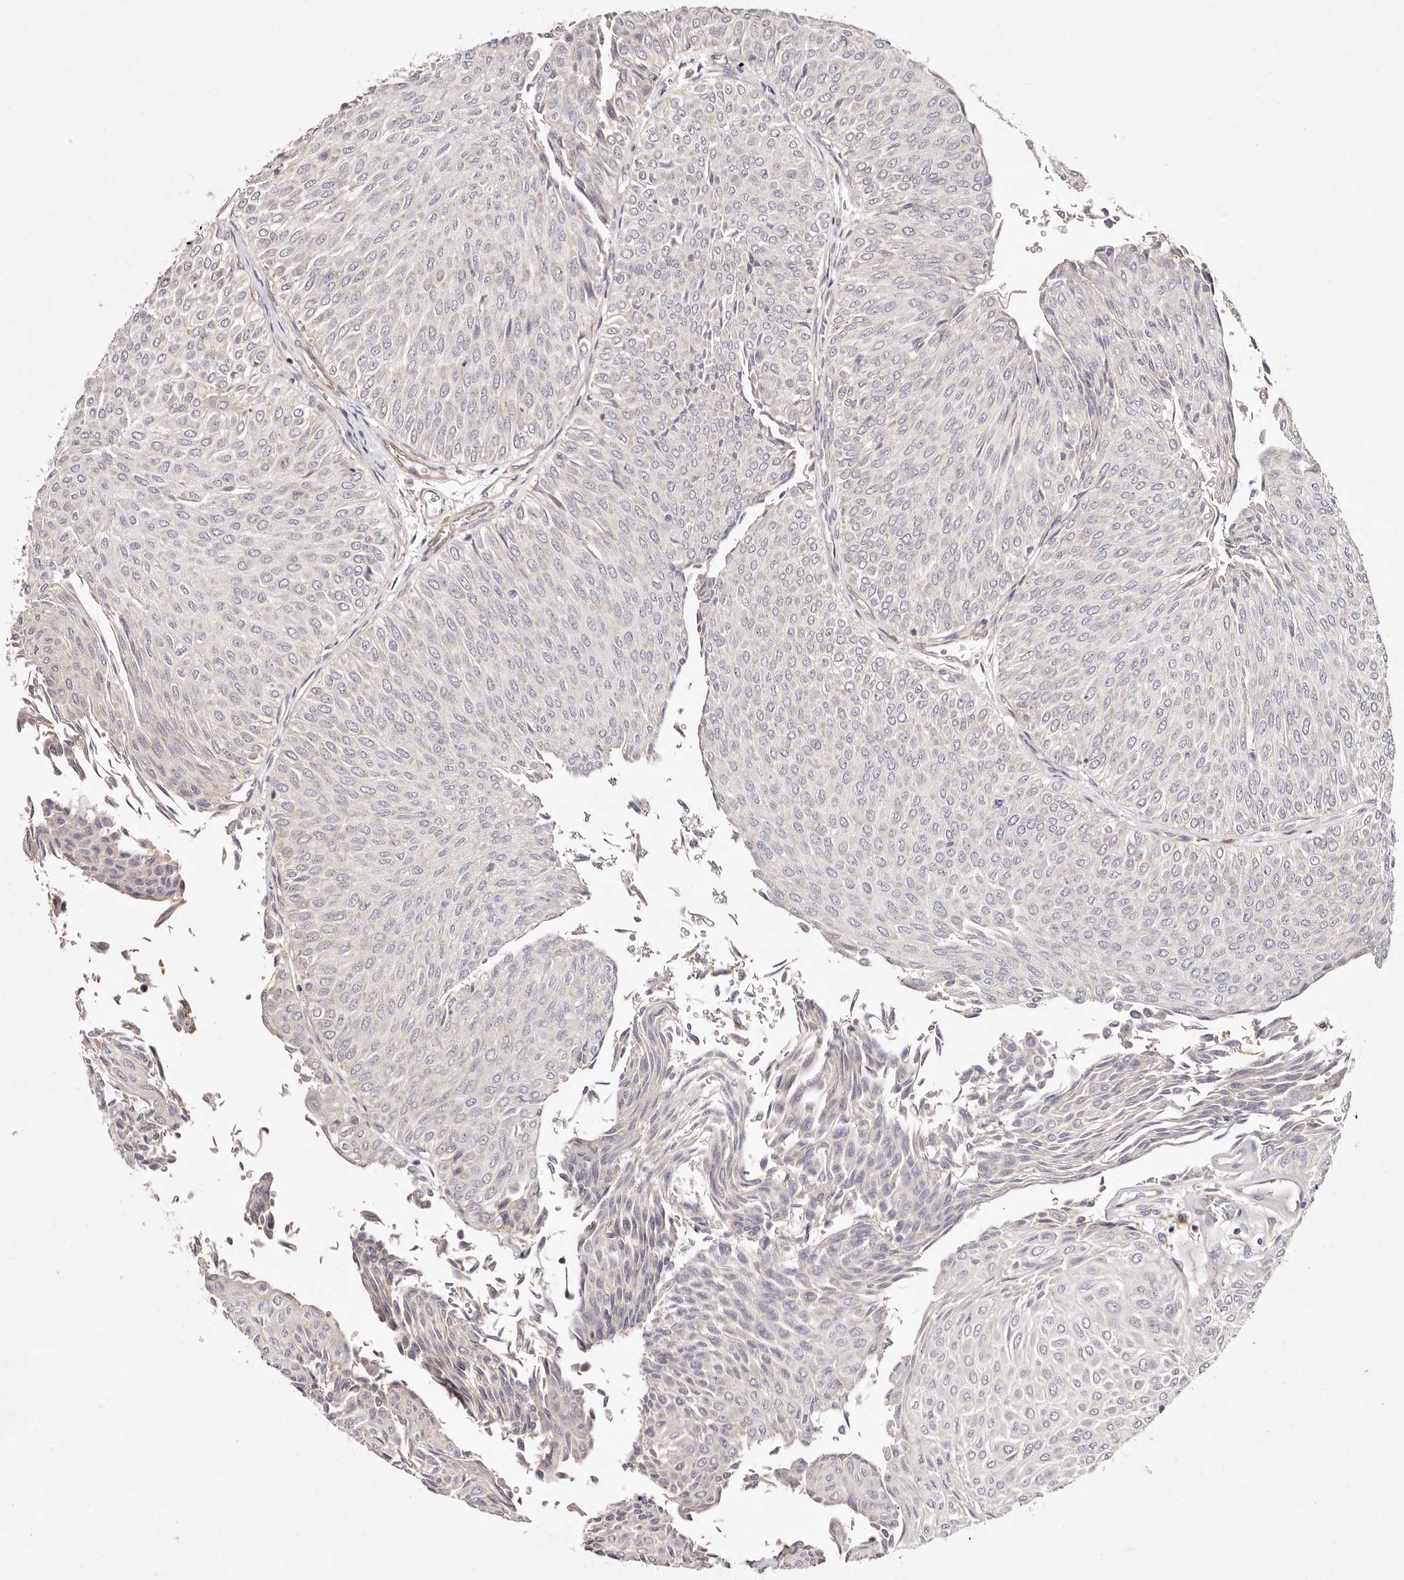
{"staining": {"intensity": "negative", "quantity": "none", "location": "none"}, "tissue": "urothelial cancer", "cell_type": "Tumor cells", "image_type": "cancer", "snomed": [{"axis": "morphology", "description": "Urothelial carcinoma, Low grade"}, {"axis": "topography", "description": "Urinary bladder"}], "caption": "Image shows no protein staining in tumor cells of urothelial cancer tissue.", "gene": "MTMR11", "patient": {"sex": "male", "age": 78}}